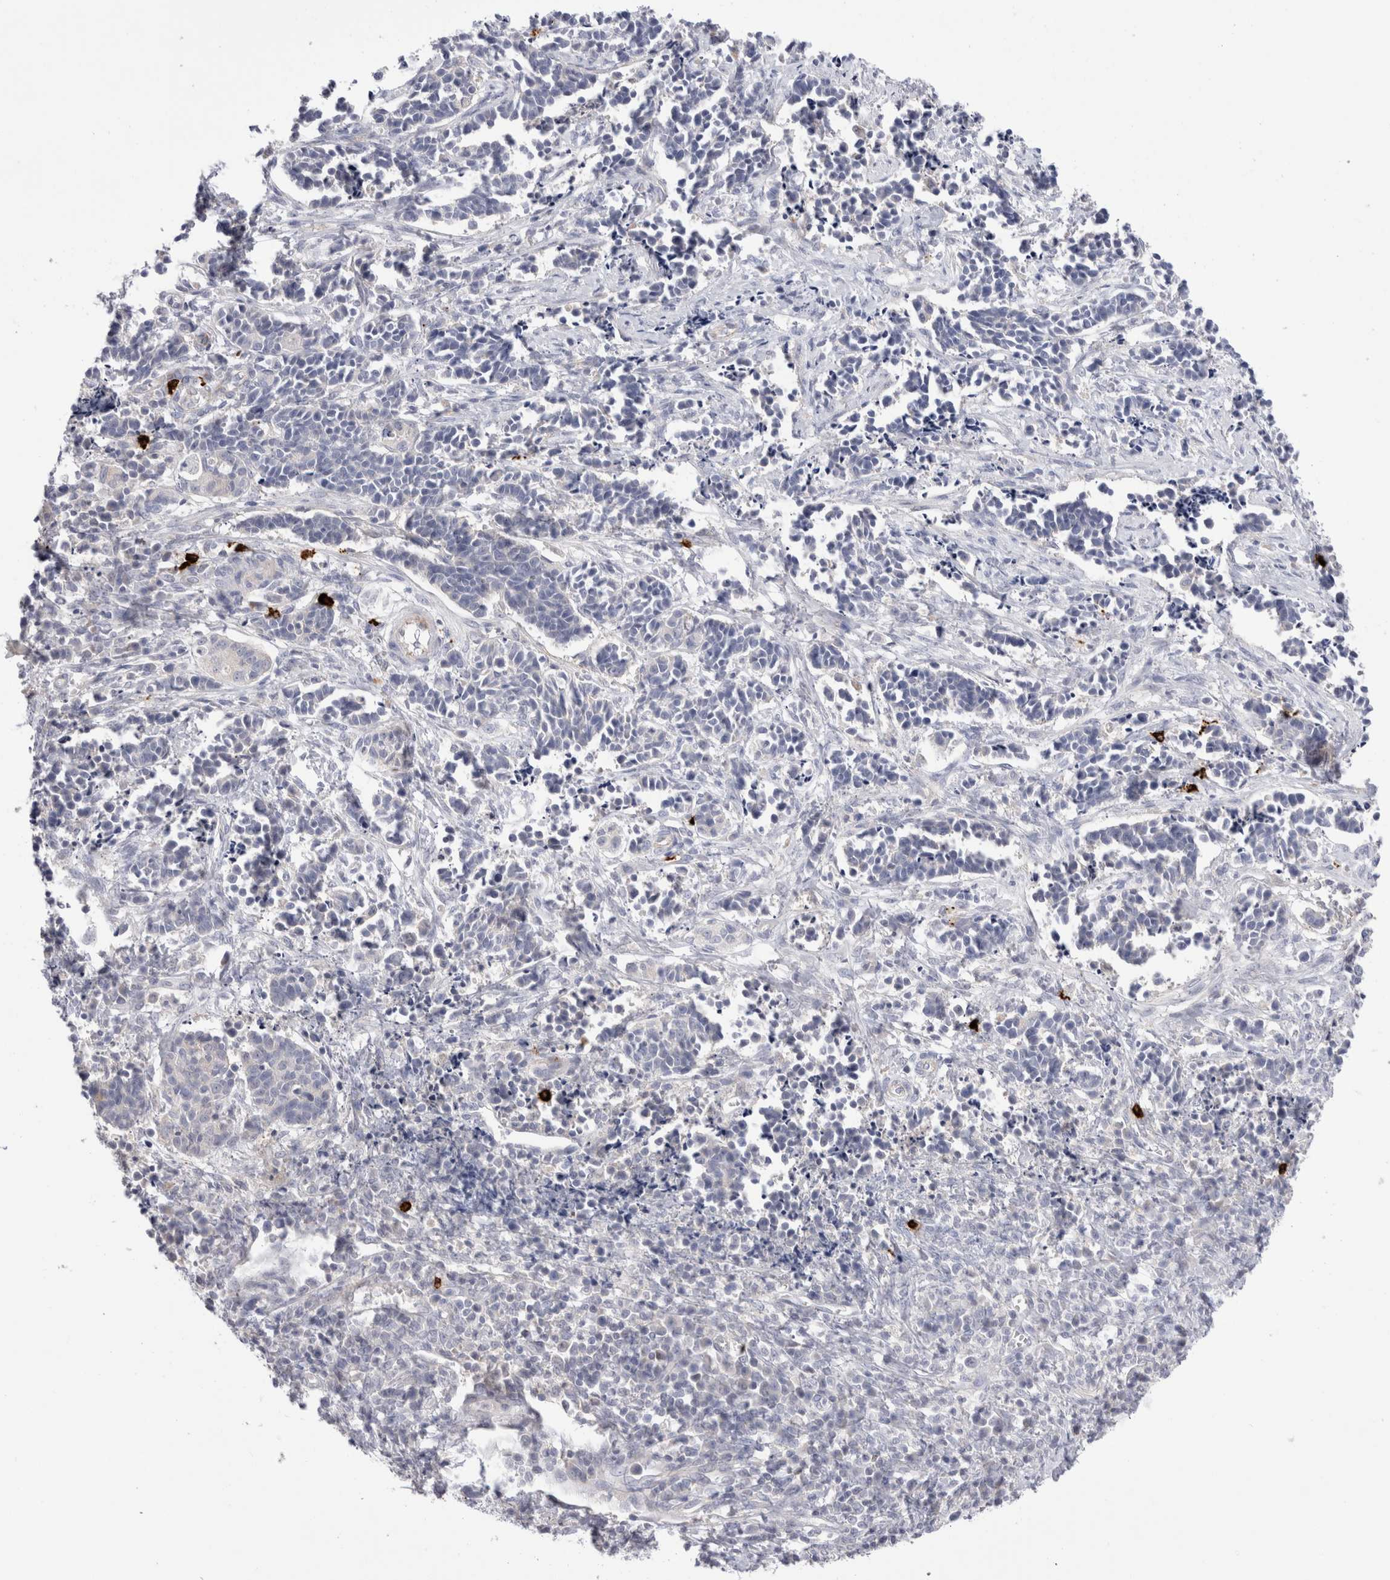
{"staining": {"intensity": "negative", "quantity": "none", "location": "none"}, "tissue": "cervical cancer", "cell_type": "Tumor cells", "image_type": "cancer", "snomed": [{"axis": "morphology", "description": "Normal tissue, NOS"}, {"axis": "morphology", "description": "Squamous cell carcinoma, NOS"}, {"axis": "topography", "description": "Cervix"}], "caption": "IHC micrograph of neoplastic tissue: cervical cancer stained with DAB exhibits no significant protein staining in tumor cells. (DAB (3,3'-diaminobenzidine) immunohistochemistry (IHC), high magnification).", "gene": "SPINK2", "patient": {"sex": "female", "age": 35}}